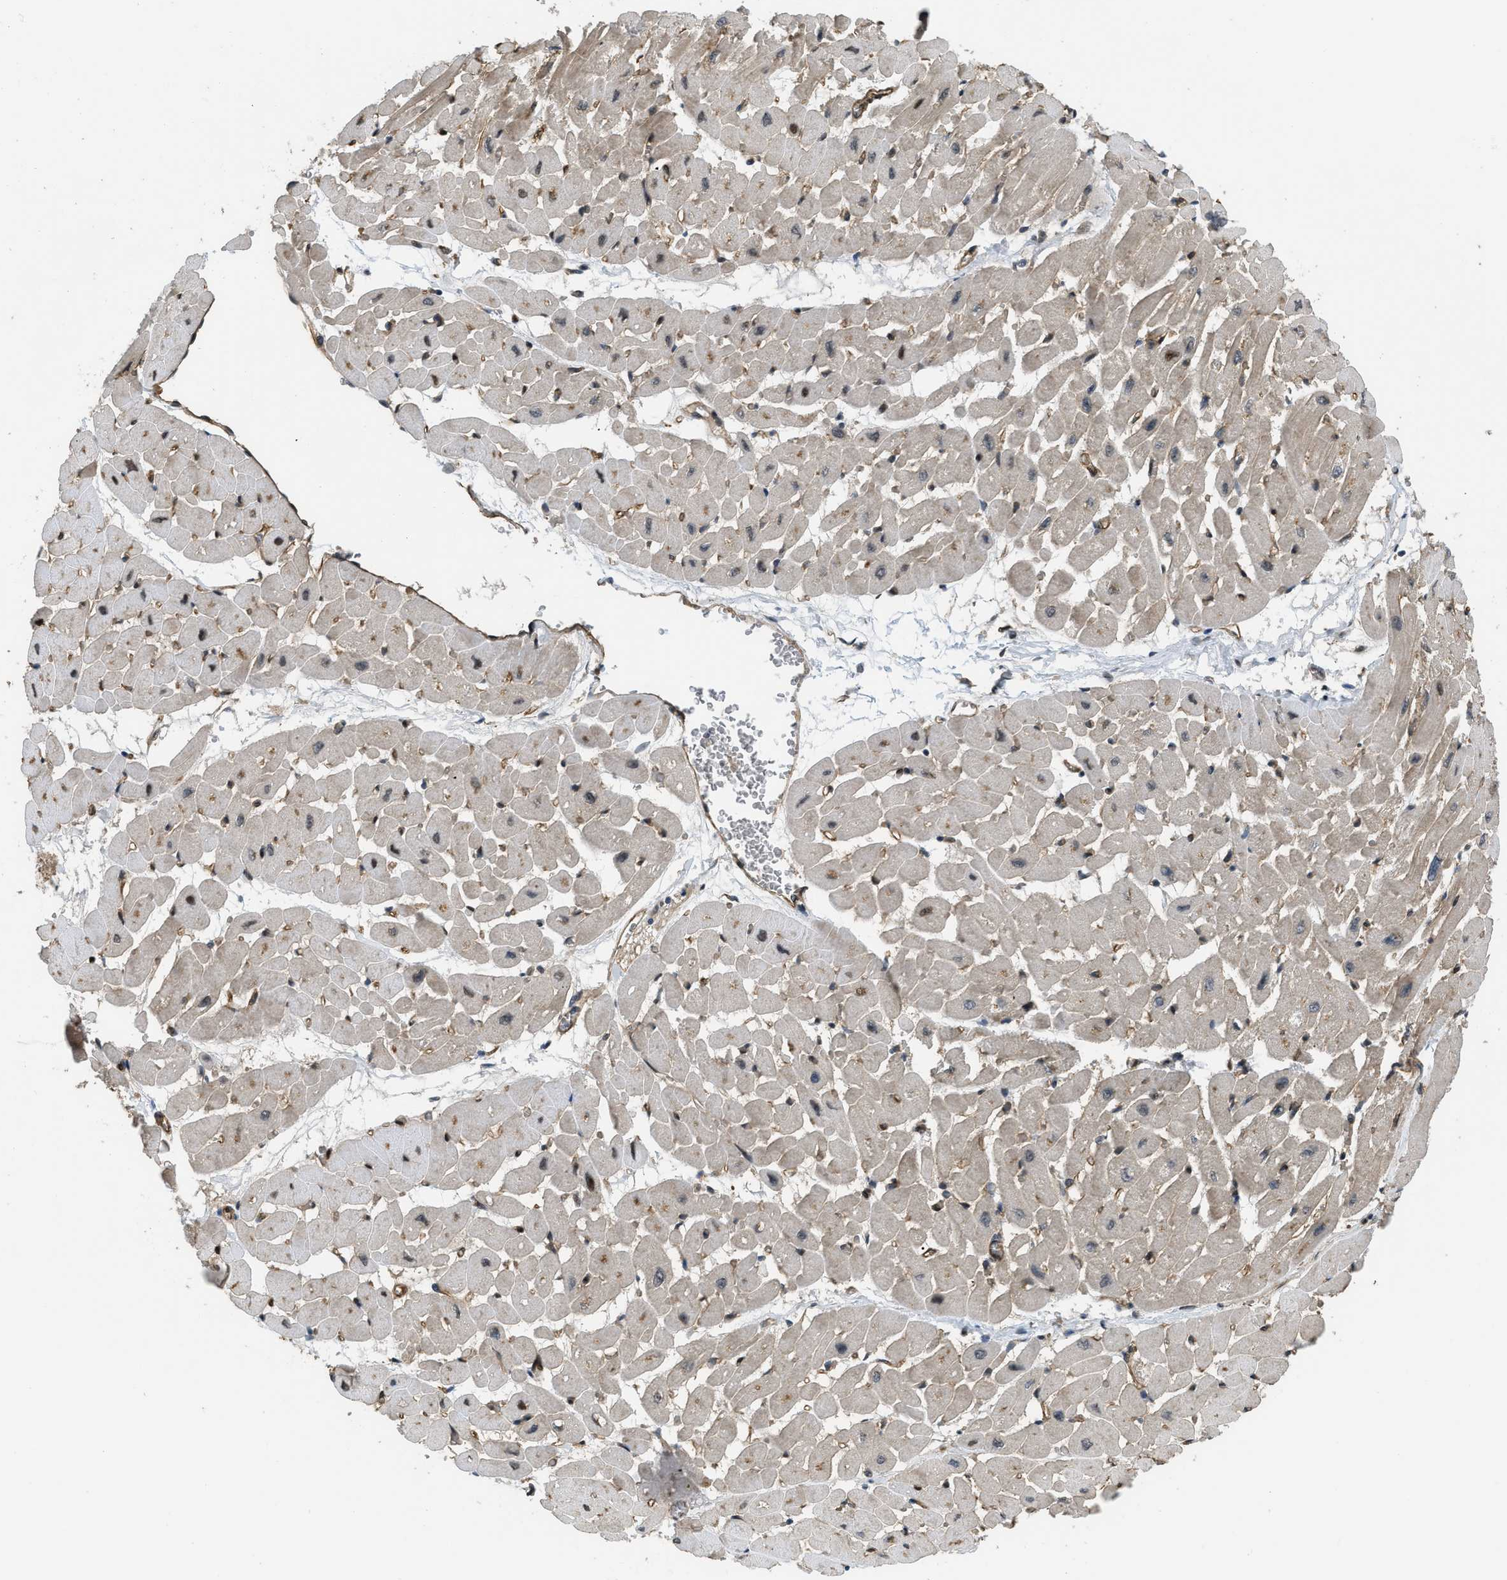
{"staining": {"intensity": "moderate", "quantity": "25%-75%", "location": "cytoplasmic/membranous"}, "tissue": "heart muscle", "cell_type": "Cardiomyocytes", "image_type": "normal", "snomed": [{"axis": "morphology", "description": "Normal tissue, NOS"}, {"axis": "topography", "description": "Heart"}], "caption": "Cardiomyocytes show moderate cytoplasmic/membranous positivity in approximately 25%-75% of cells in unremarkable heart muscle. The staining is performed using DAB (3,3'-diaminobenzidine) brown chromogen to label protein expression. The nuclei are counter-stained blue using hematoxylin.", "gene": "LTA4H", "patient": {"sex": "male", "age": 45}}